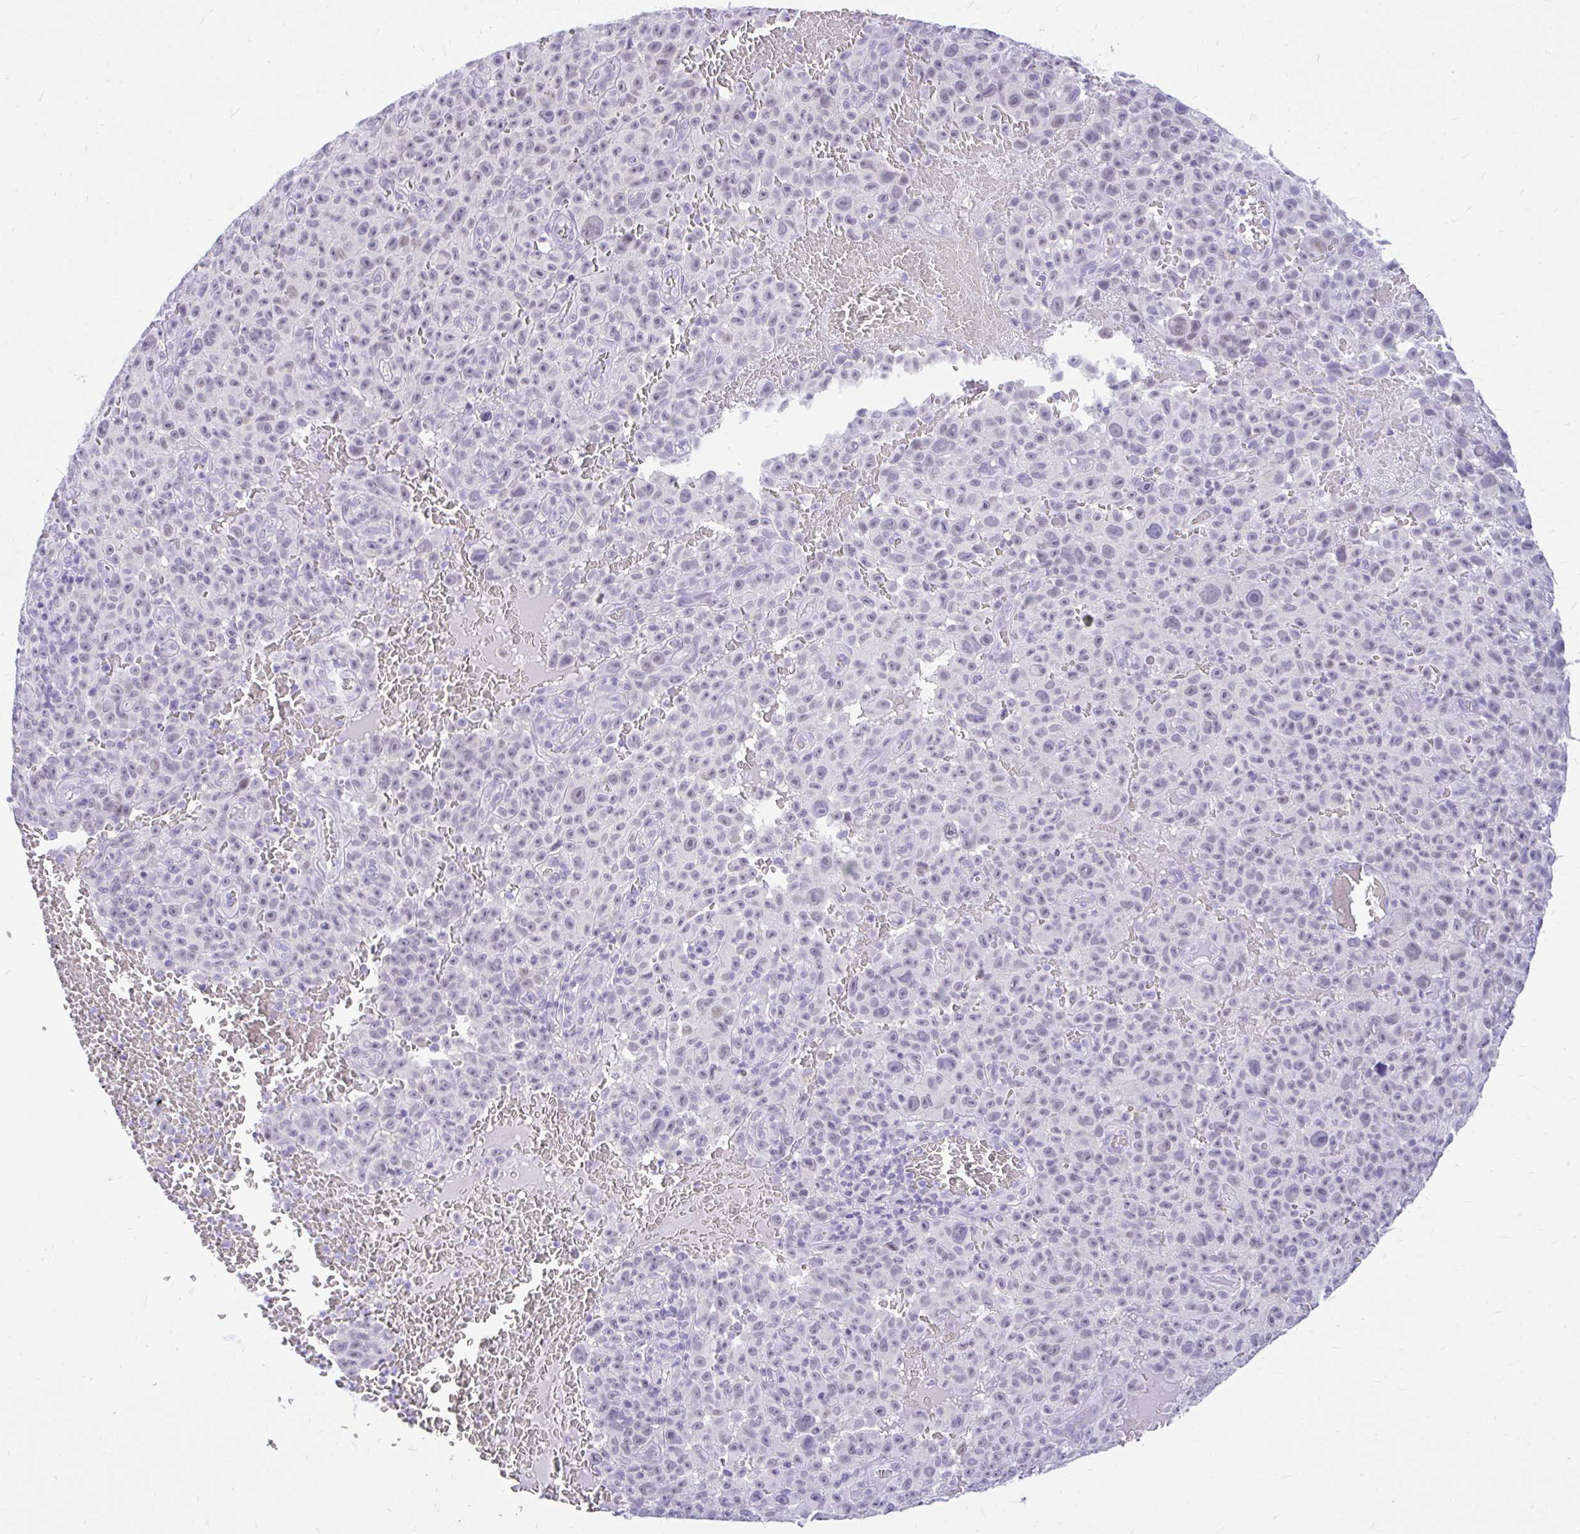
{"staining": {"intensity": "weak", "quantity": "<25%", "location": "nuclear"}, "tissue": "melanoma", "cell_type": "Tumor cells", "image_type": "cancer", "snomed": [{"axis": "morphology", "description": "Malignant melanoma, NOS"}, {"axis": "topography", "description": "Skin"}], "caption": "Immunohistochemistry histopathology image of melanoma stained for a protein (brown), which displays no staining in tumor cells.", "gene": "GLB1L2", "patient": {"sex": "female", "age": 82}}